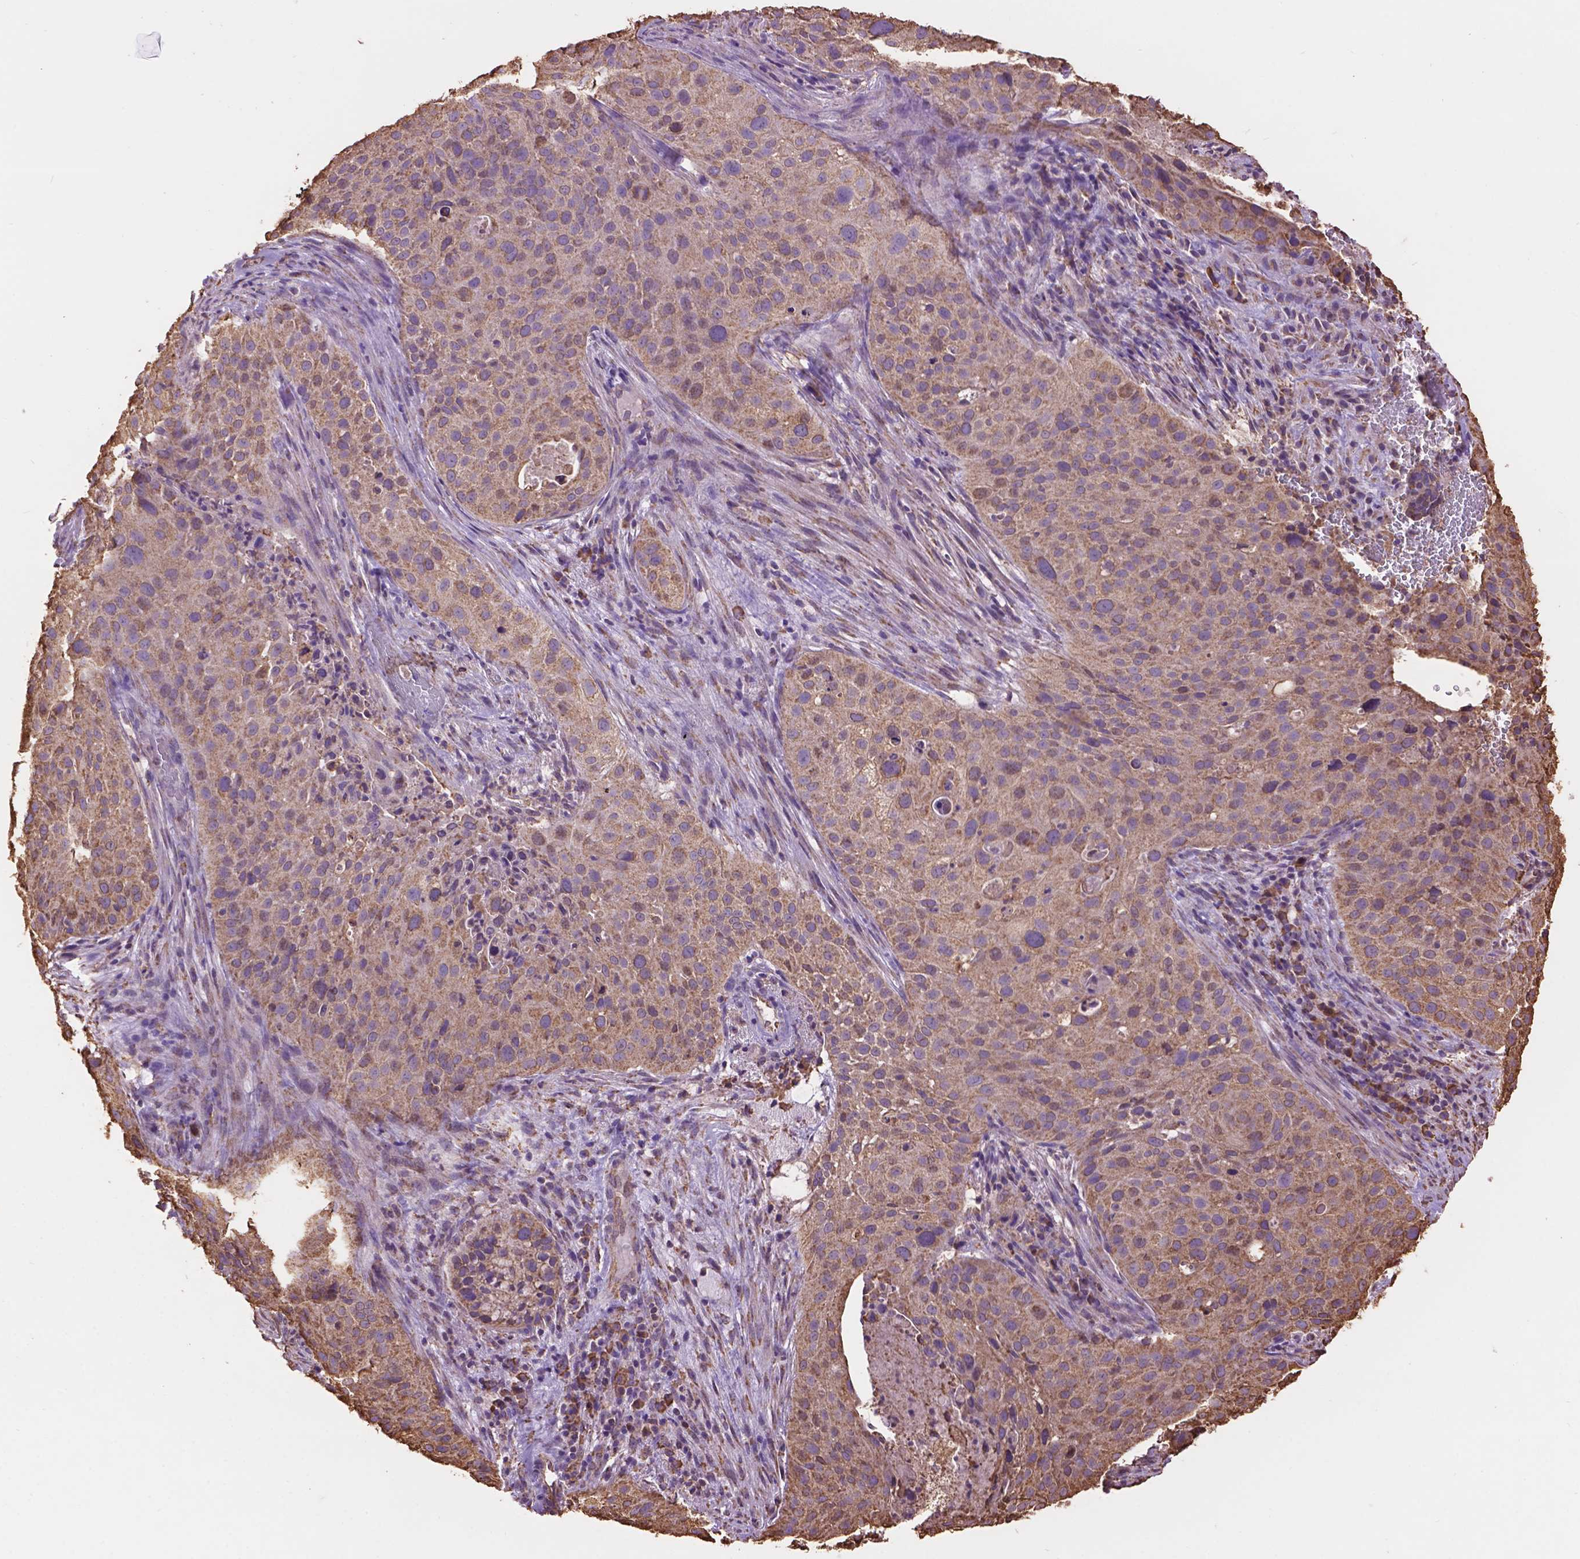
{"staining": {"intensity": "weak", "quantity": ">75%", "location": "cytoplasmic/membranous"}, "tissue": "cervical cancer", "cell_type": "Tumor cells", "image_type": "cancer", "snomed": [{"axis": "morphology", "description": "Squamous cell carcinoma, NOS"}, {"axis": "topography", "description": "Cervix"}], "caption": "A histopathology image showing weak cytoplasmic/membranous expression in approximately >75% of tumor cells in cervical cancer, as visualized by brown immunohistochemical staining.", "gene": "PPP2R5E", "patient": {"sex": "female", "age": 38}}